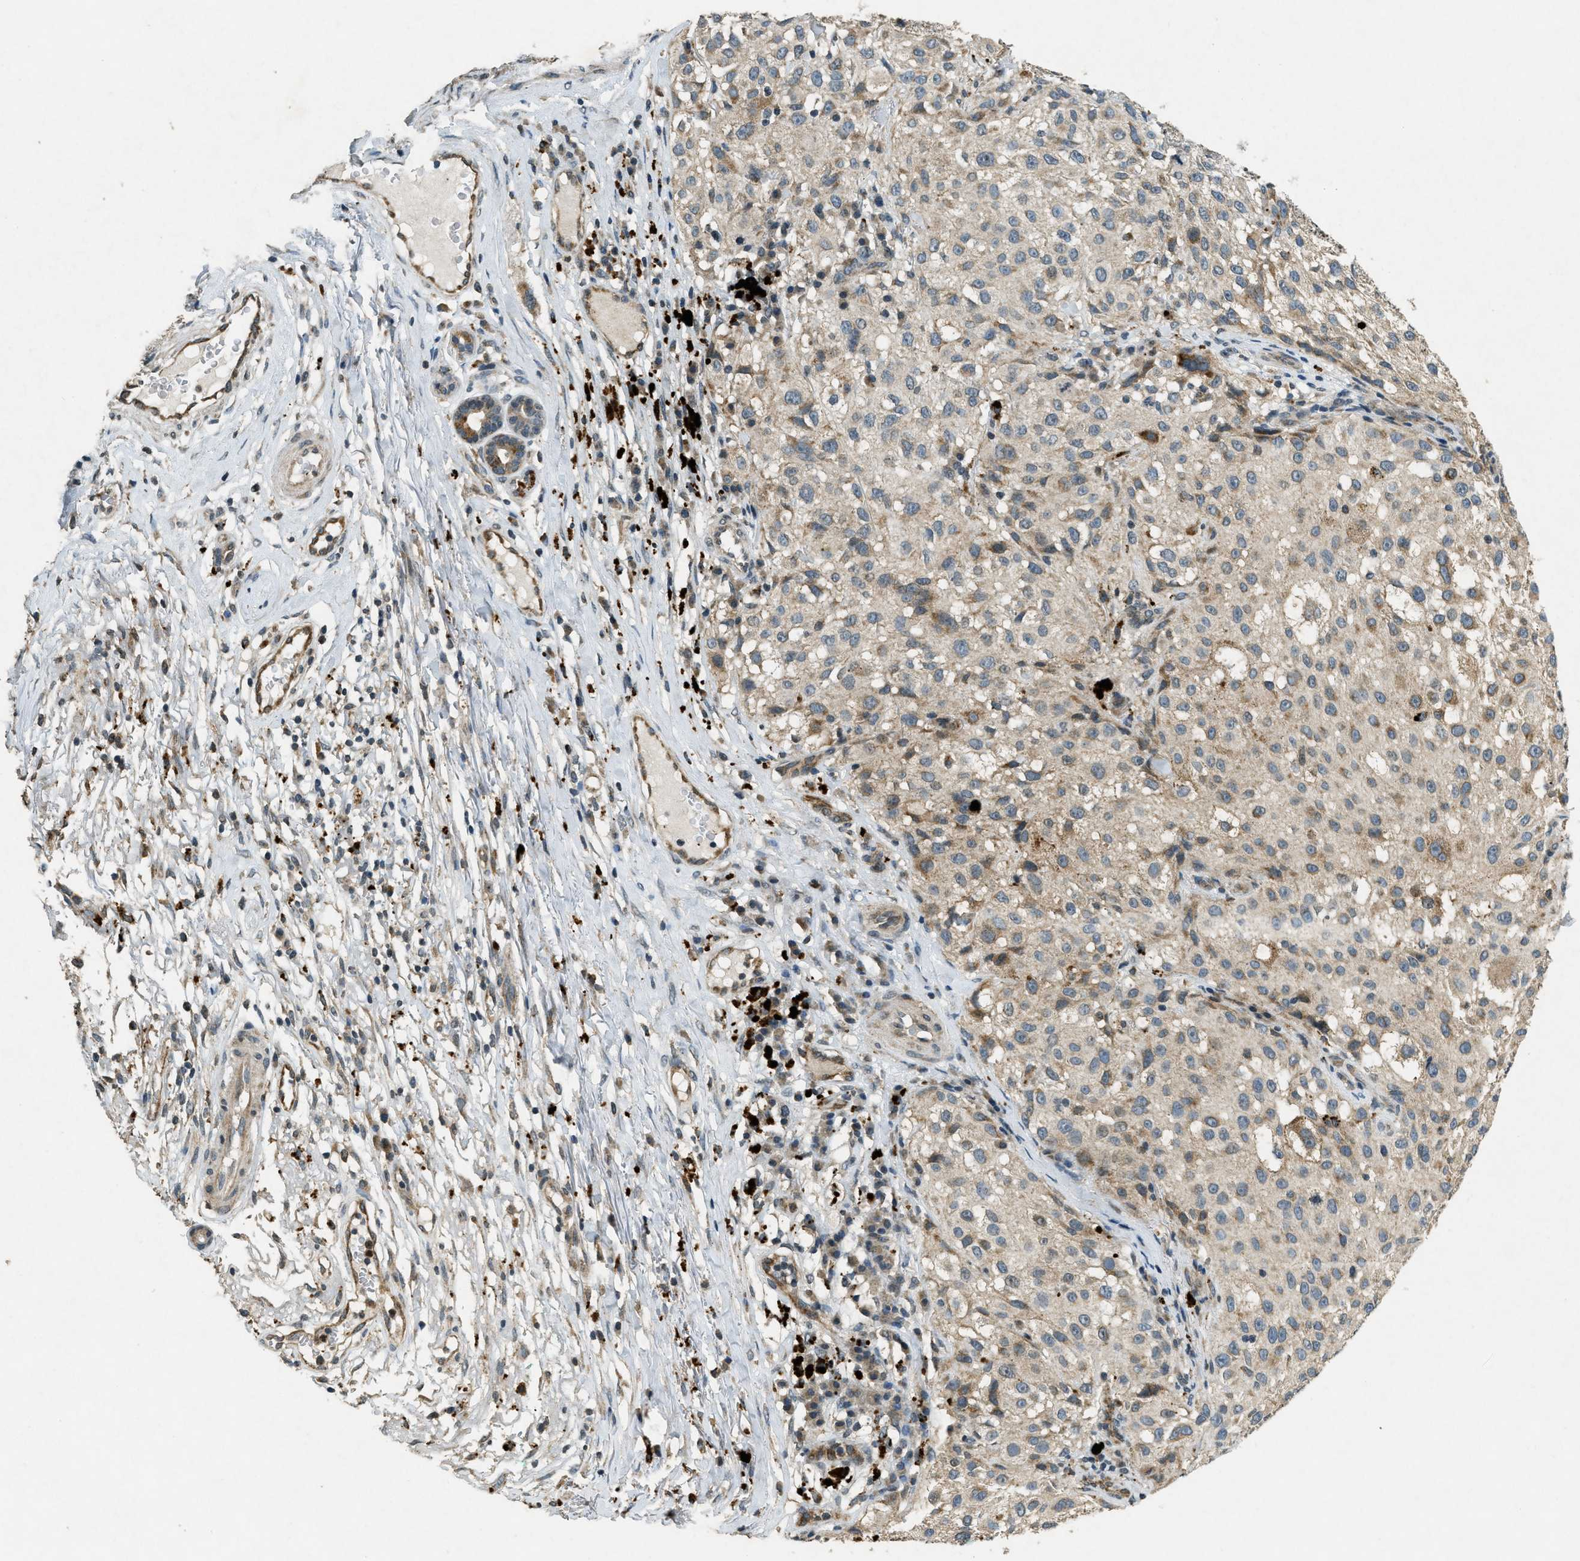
{"staining": {"intensity": "weak", "quantity": ">75%", "location": "cytoplasmic/membranous"}, "tissue": "melanoma", "cell_type": "Tumor cells", "image_type": "cancer", "snomed": [{"axis": "morphology", "description": "Necrosis, NOS"}, {"axis": "morphology", "description": "Malignant melanoma, NOS"}, {"axis": "topography", "description": "Skin"}], "caption": "Melanoma was stained to show a protein in brown. There is low levels of weak cytoplasmic/membranous expression in about >75% of tumor cells.", "gene": "RAB3D", "patient": {"sex": "female", "age": 87}}